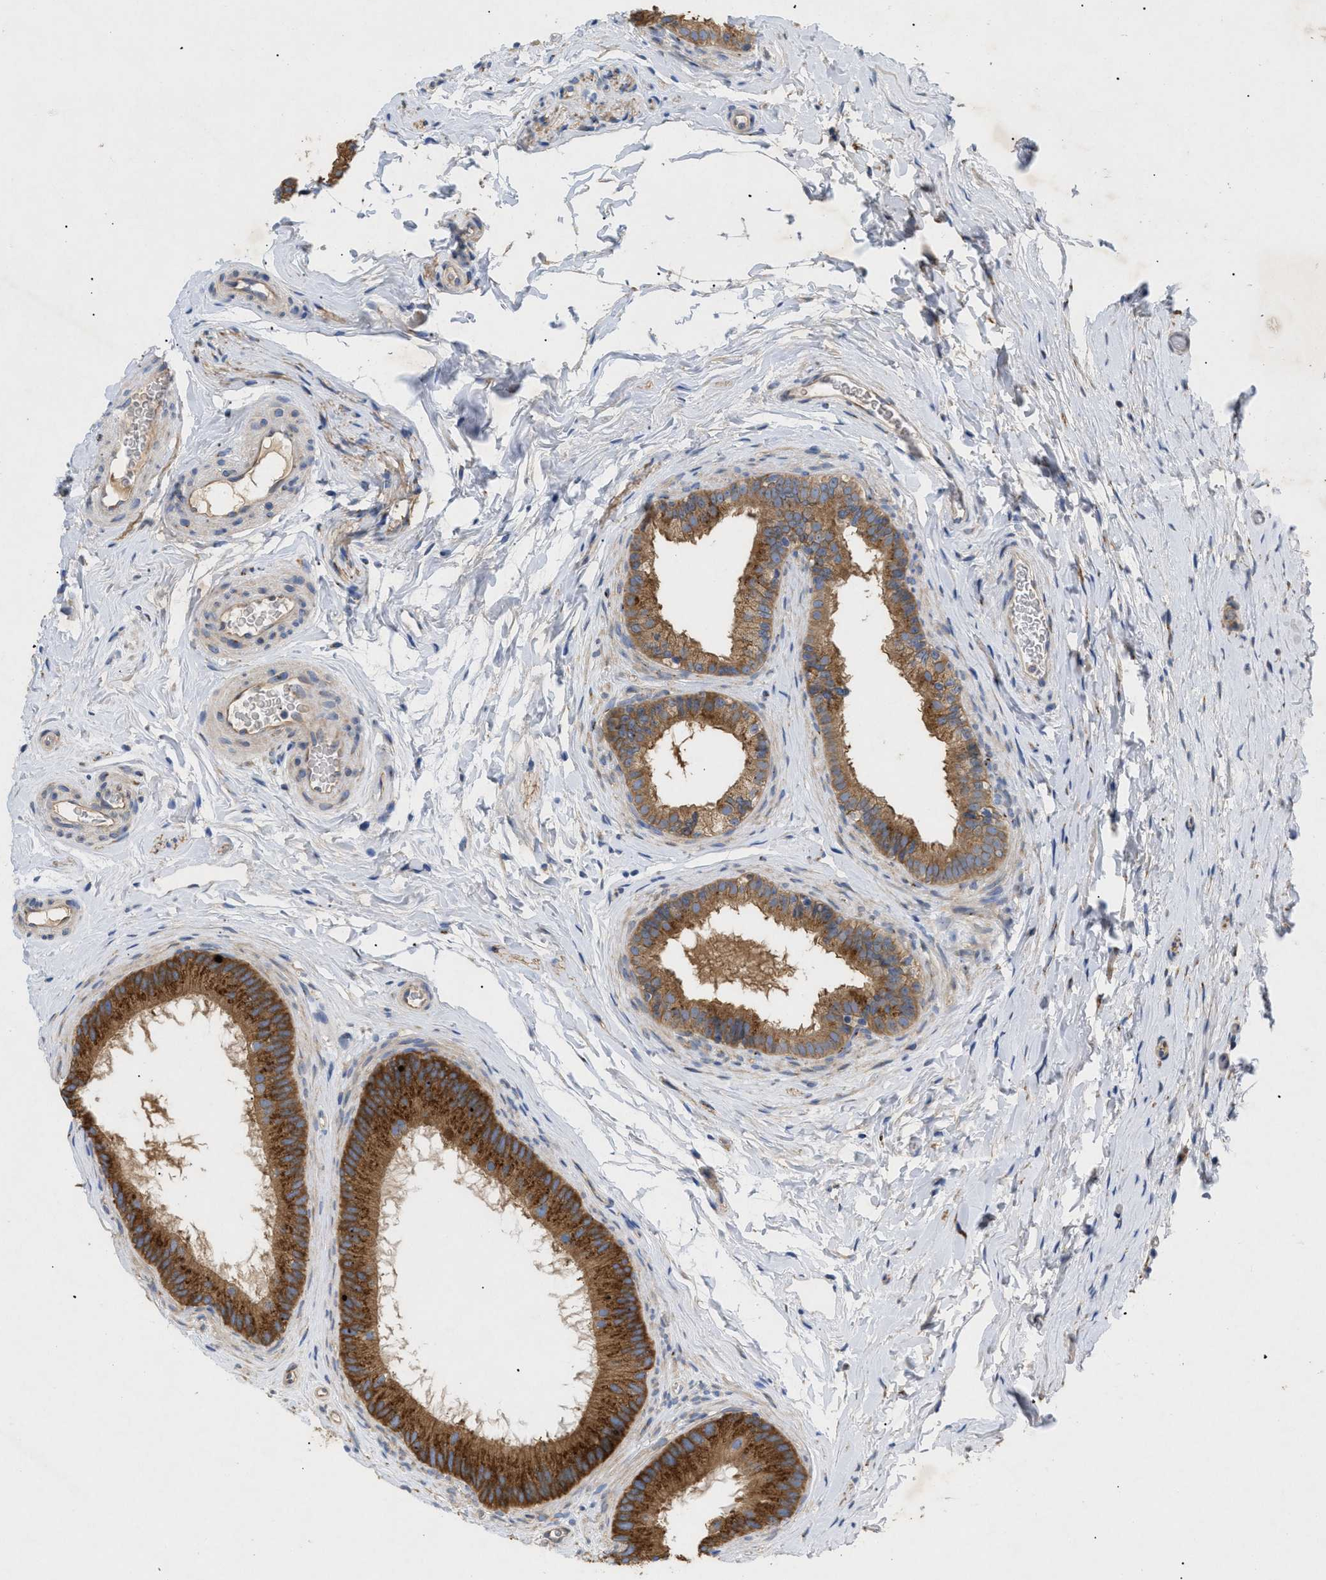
{"staining": {"intensity": "strong", "quantity": ">75%", "location": "cytoplasmic/membranous"}, "tissue": "epididymis", "cell_type": "Glandular cells", "image_type": "normal", "snomed": [{"axis": "morphology", "description": "Normal tissue, NOS"}, {"axis": "topography", "description": "Testis"}, {"axis": "topography", "description": "Epididymis"}], "caption": "This image exhibits immunohistochemistry staining of normal epididymis, with high strong cytoplasmic/membranous positivity in about >75% of glandular cells.", "gene": "SLC50A1", "patient": {"sex": "male", "age": 36}}